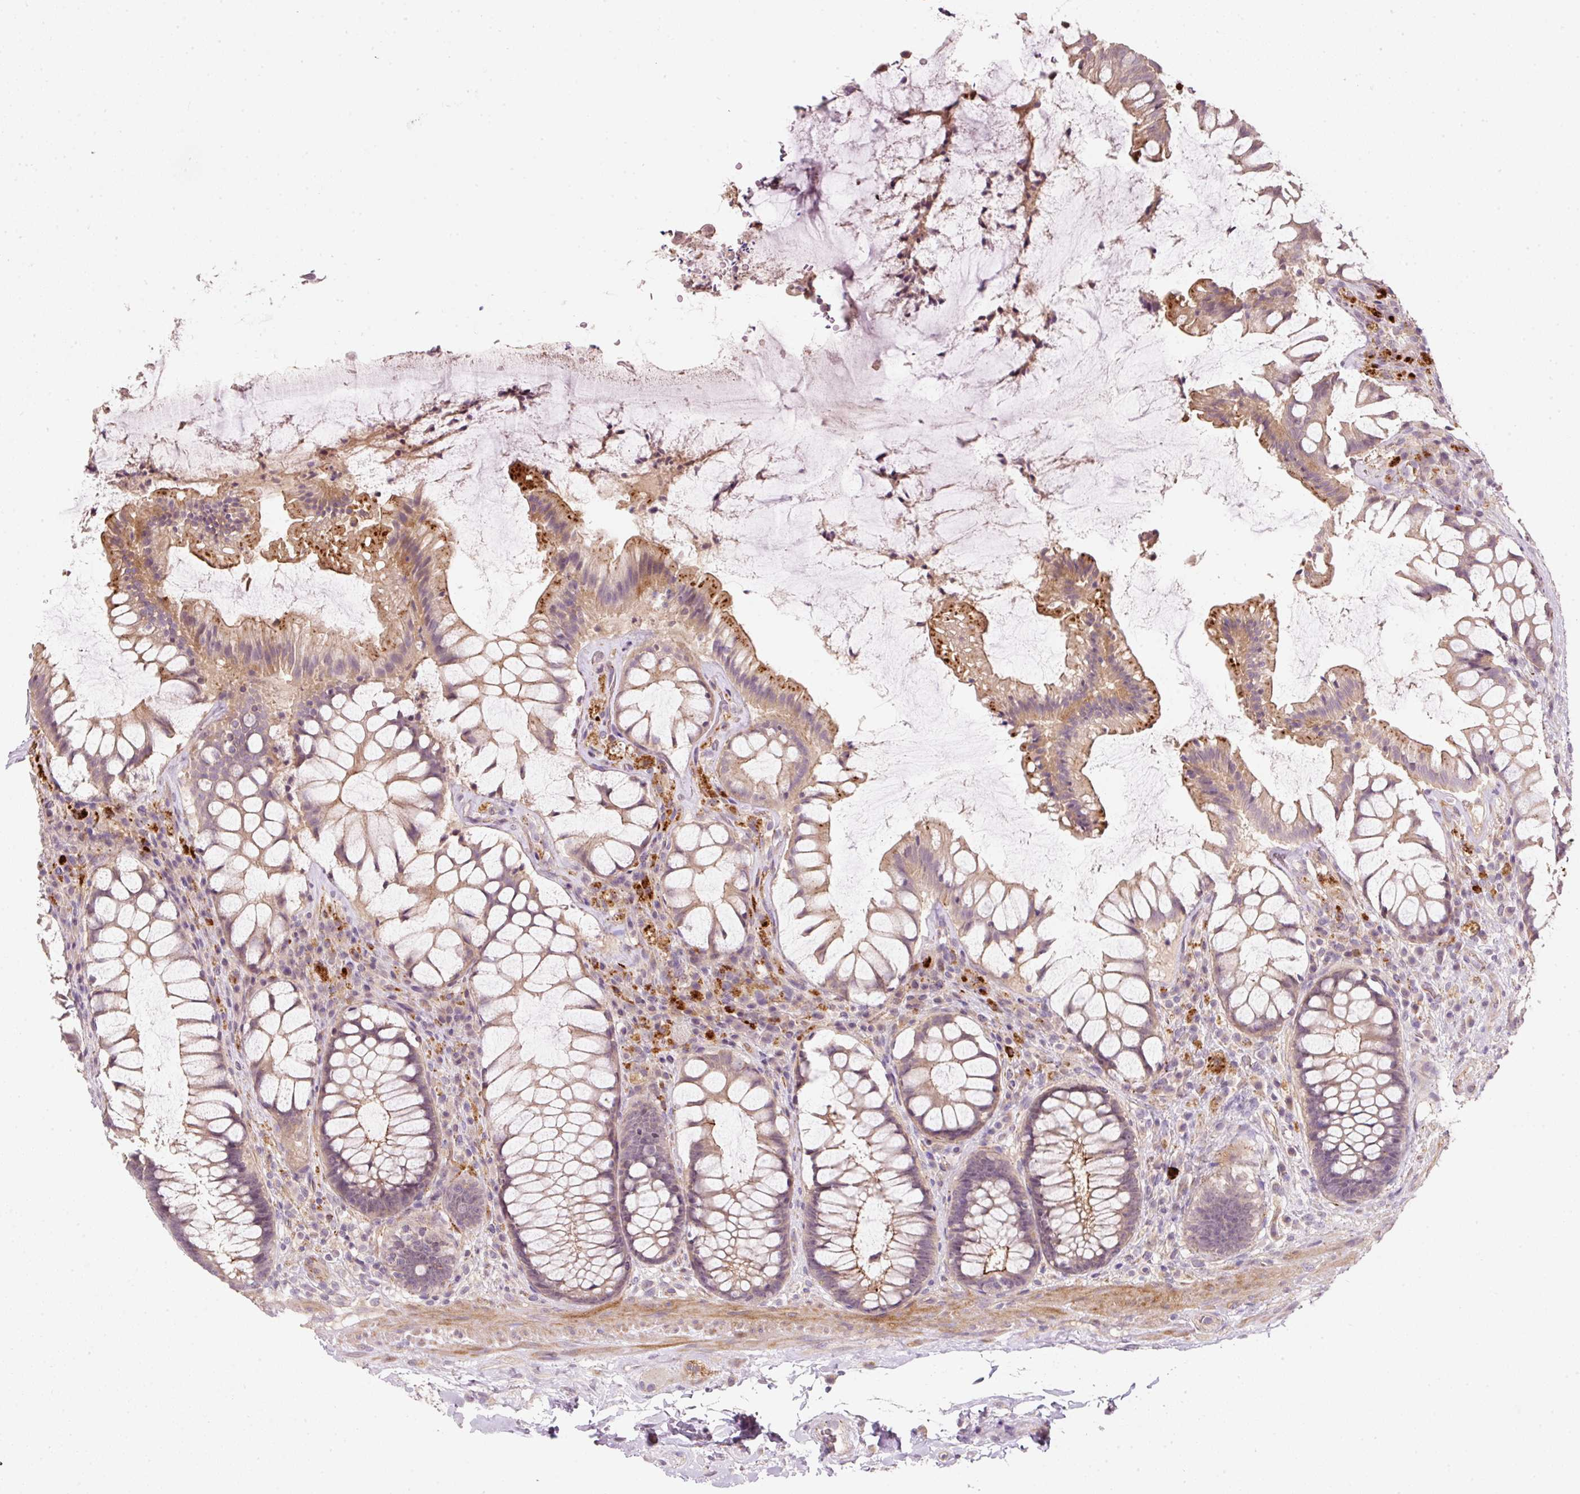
{"staining": {"intensity": "moderate", "quantity": "25%-75%", "location": "cytoplasmic/membranous"}, "tissue": "rectum", "cell_type": "Glandular cells", "image_type": "normal", "snomed": [{"axis": "morphology", "description": "Normal tissue, NOS"}, {"axis": "topography", "description": "Rectum"}], "caption": "Protein staining shows moderate cytoplasmic/membranous staining in about 25%-75% of glandular cells in benign rectum. The protein is stained brown, and the nuclei are stained in blue (DAB IHC with brightfield microscopy, high magnification).", "gene": "TIRAP", "patient": {"sex": "female", "age": 58}}